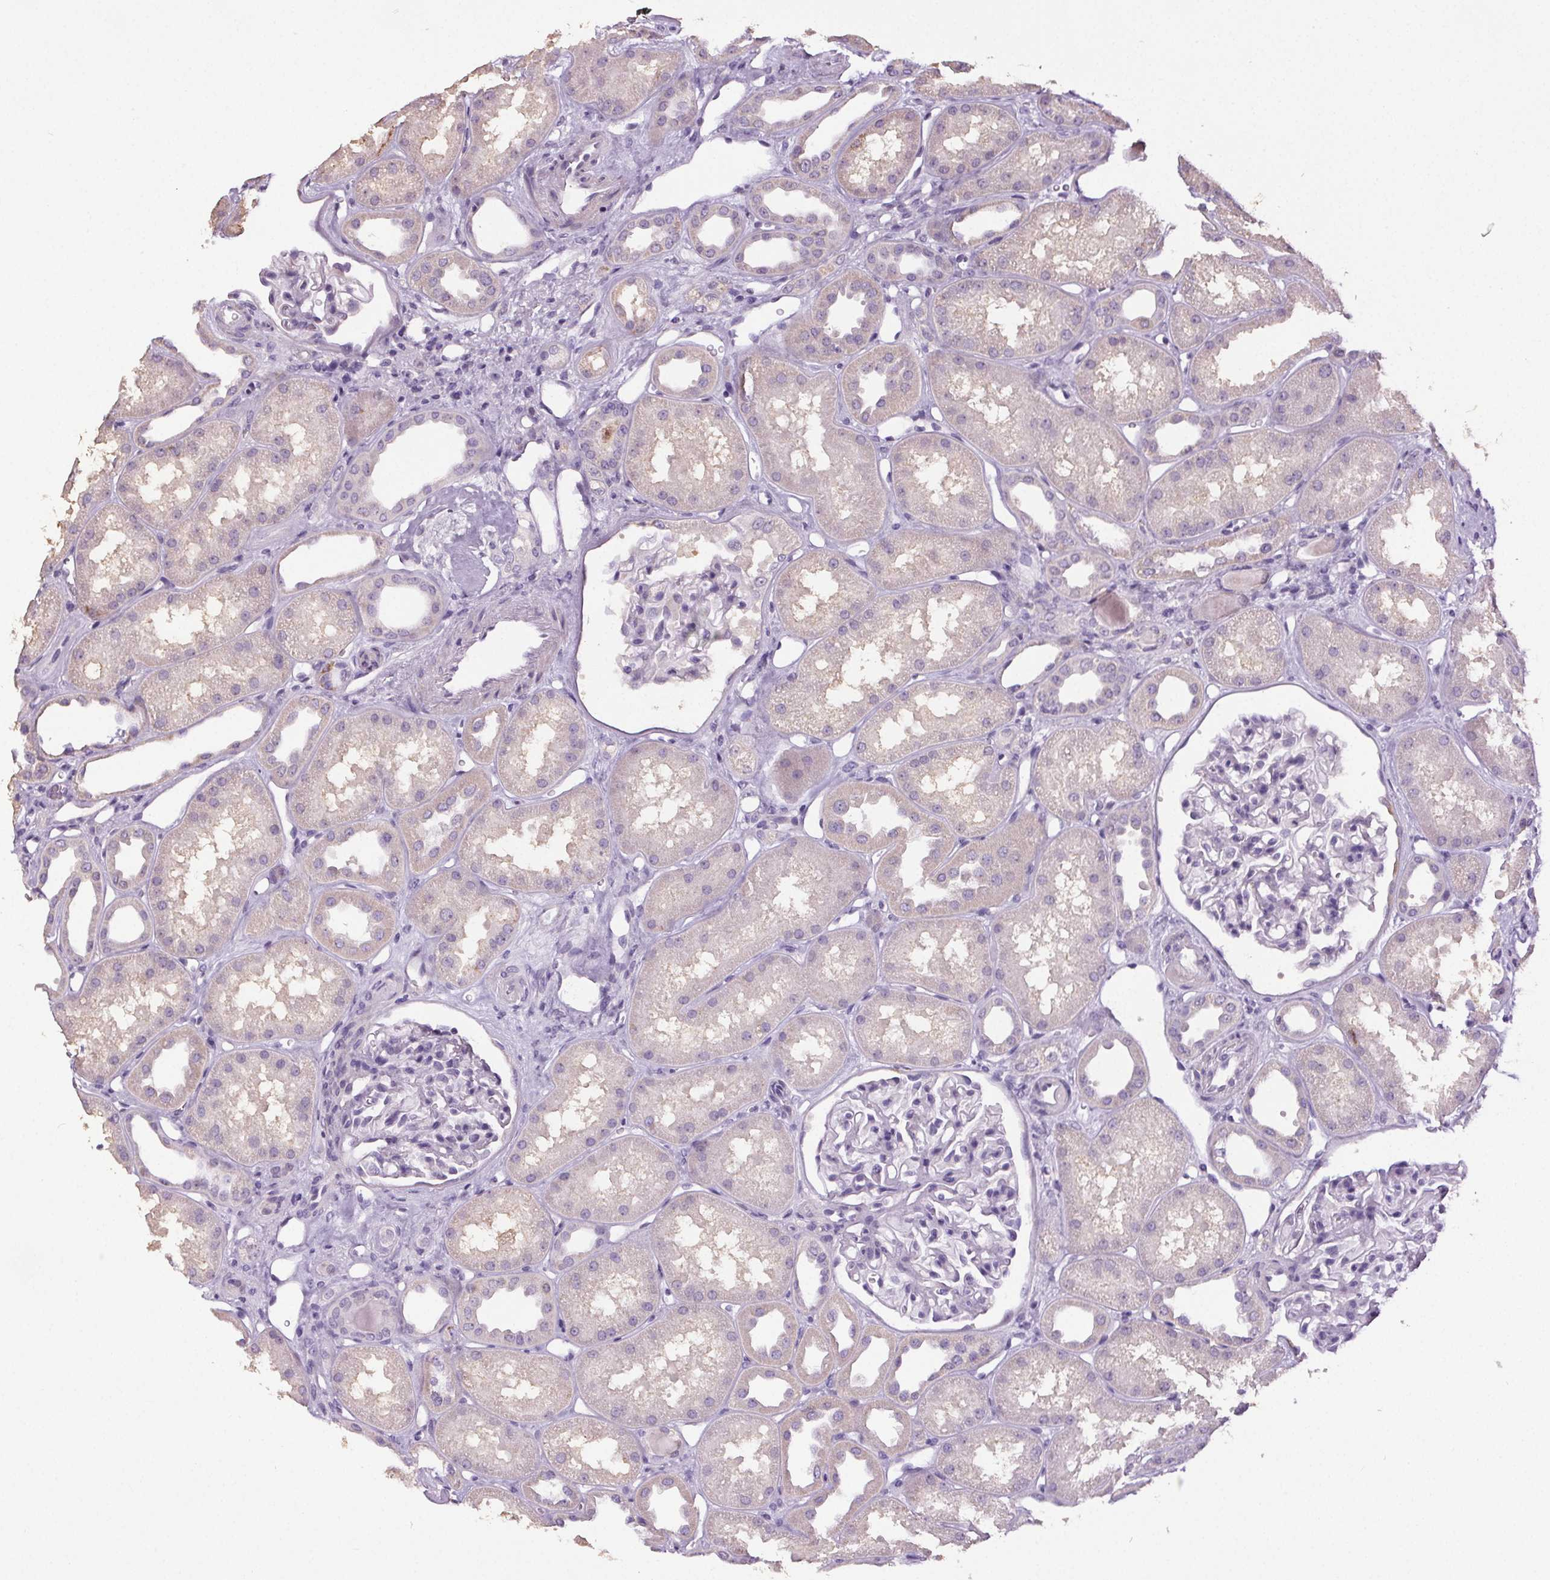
{"staining": {"intensity": "negative", "quantity": "none", "location": "none"}, "tissue": "kidney", "cell_type": "Cells in glomeruli", "image_type": "normal", "snomed": [{"axis": "morphology", "description": "Normal tissue, NOS"}, {"axis": "topography", "description": "Kidney"}], "caption": "Immunohistochemistry (IHC) photomicrograph of benign kidney: kidney stained with DAB (3,3'-diaminobenzidine) exhibits no significant protein expression in cells in glomeruli.", "gene": "GPIHBP1", "patient": {"sex": "male", "age": 61}}